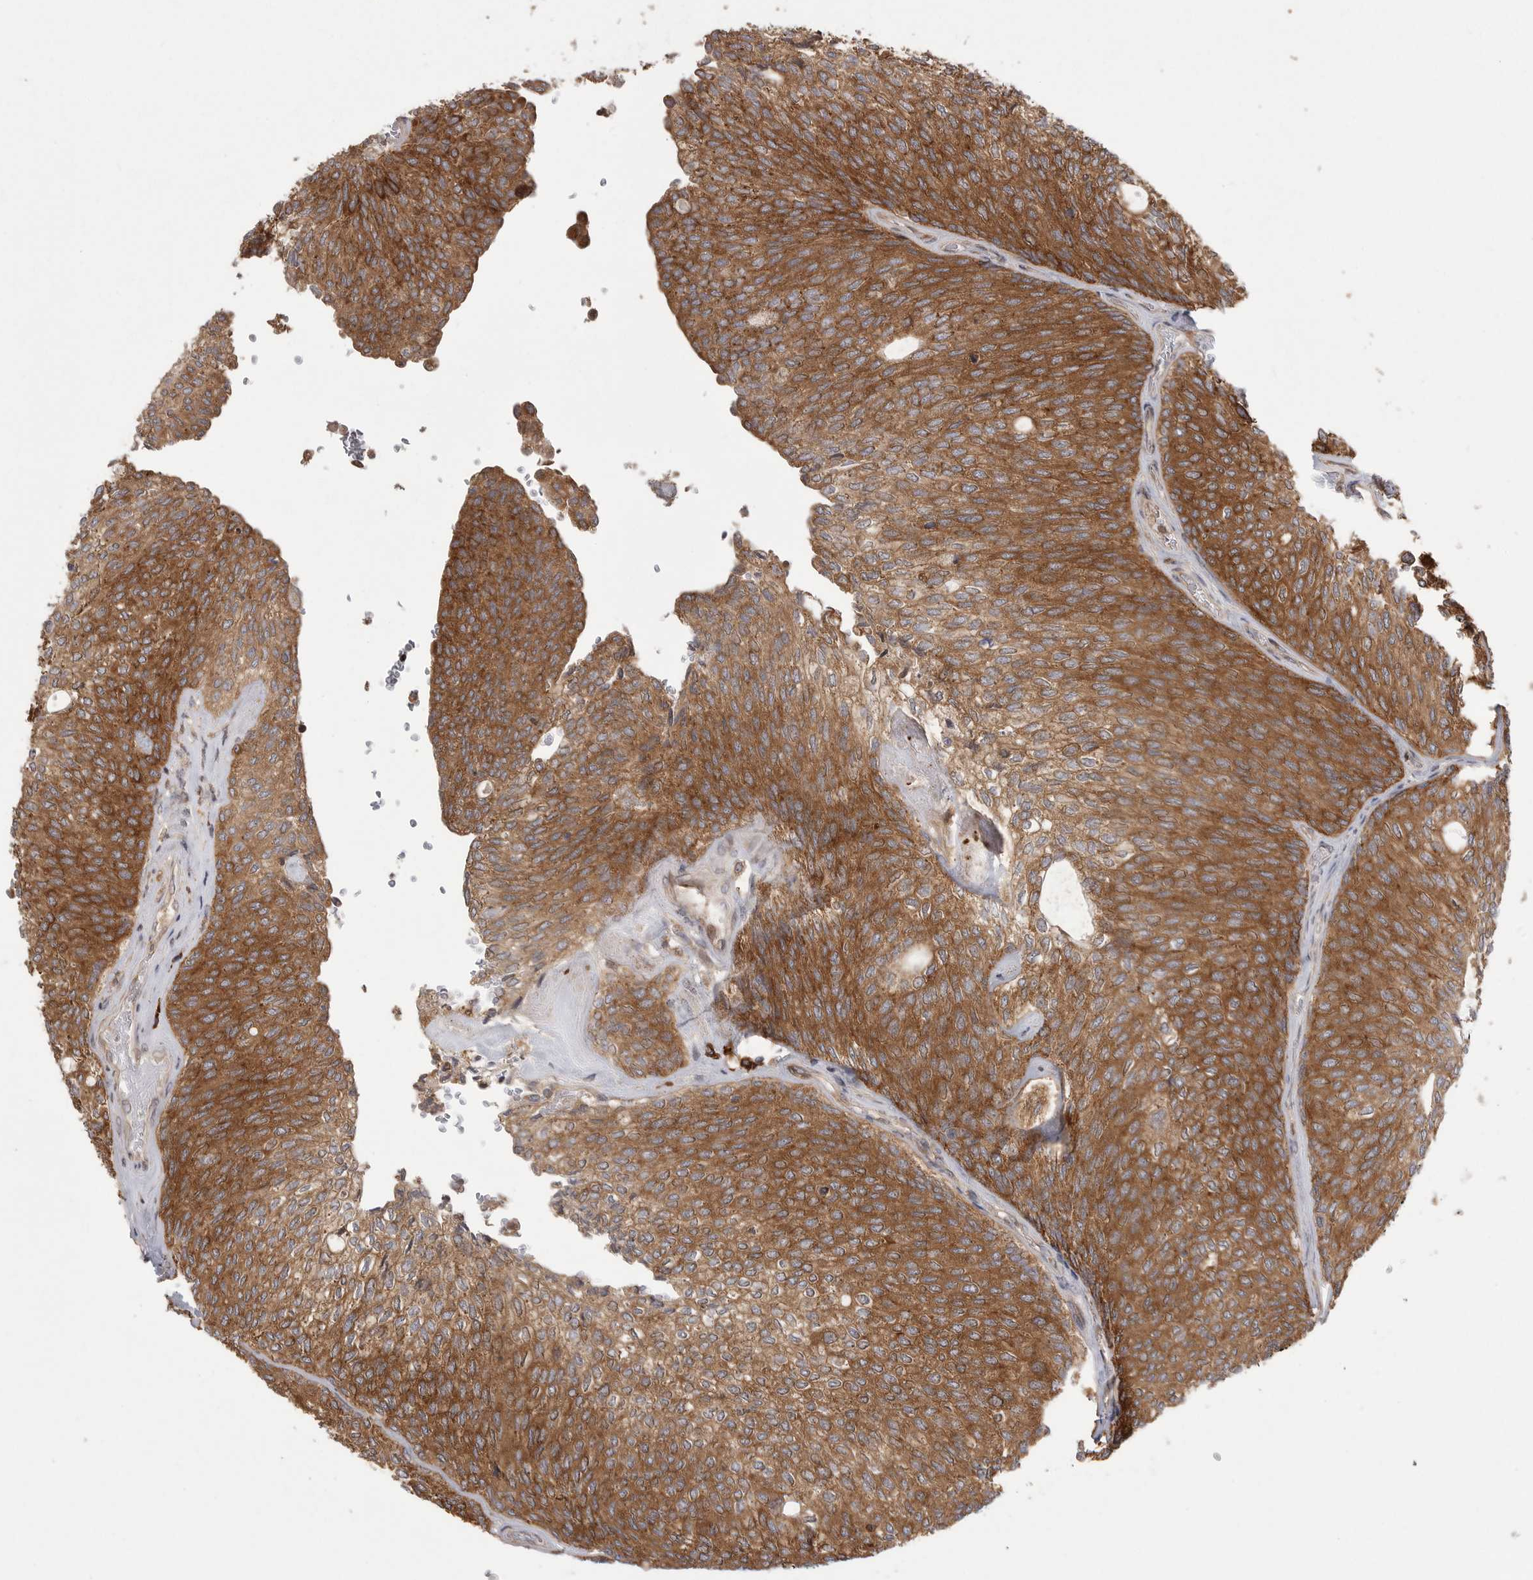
{"staining": {"intensity": "moderate", "quantity": ">75%", "location": "cytoplasmic/membranous"}, "tissue": "urothelial cancer", "cell_type": "Tumor cells", "image_type": "cancer", "snomed": [{"axis": "morphology", "description": "Urothelial carcinoma, Low grade"}, {"axis": "topography", "description": "Urinary bladder"}], "caption": "DAB (3,3'-diaminobenzidine) immunohistochemical staining of human urothelial carcinoma (low-grade) demonstrates moderate cytoplasmic/membranous protein staining in approximately >75% of tumor cells.", "gene": "OXR1", "patient": {"sex": "female", "age": 79}}